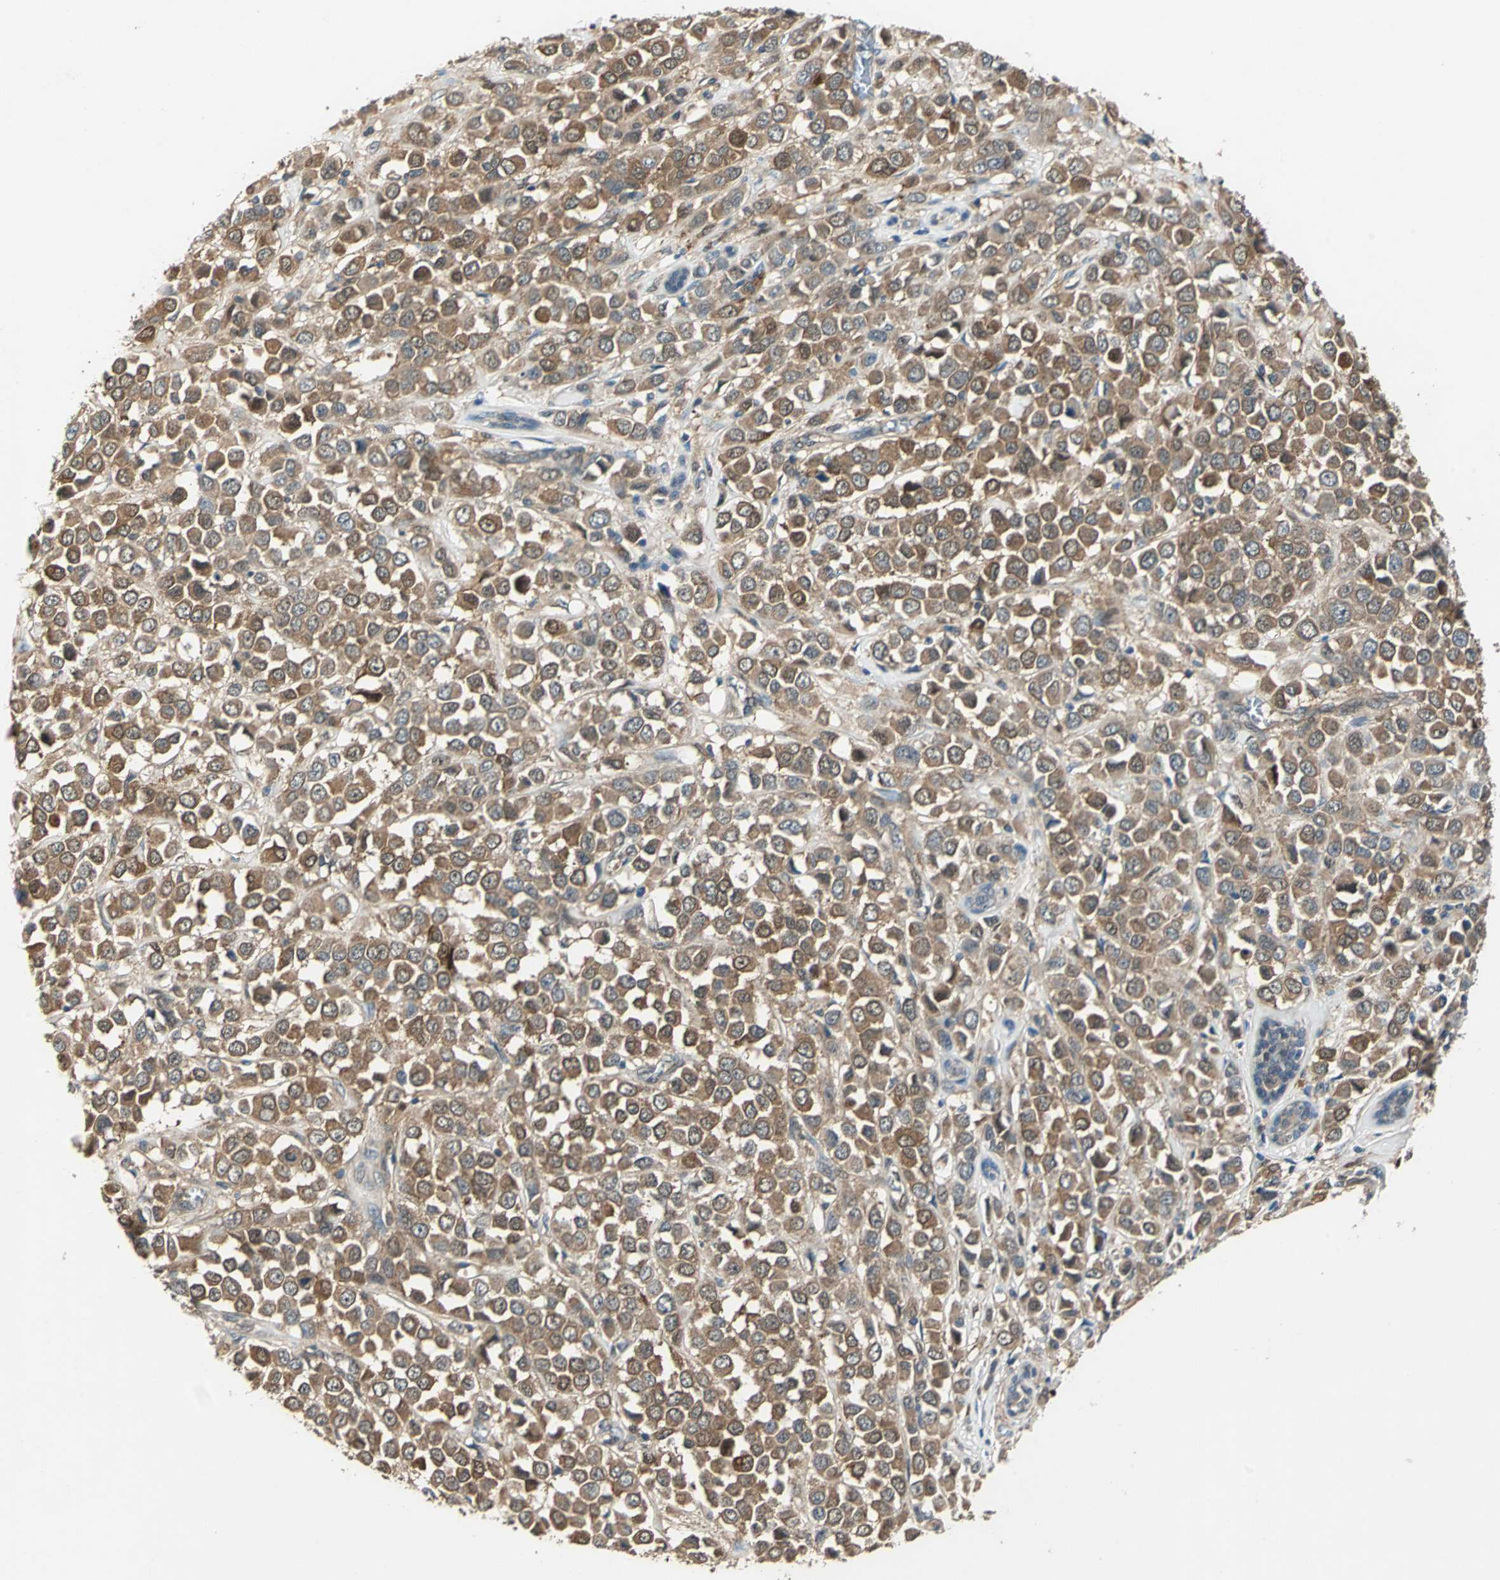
{"staining": {"intensity": "moderate", "quantity": ">75%", "location": "cytoplasmic/membranous"}, "tissue": "breast cancer", "cell_type": "Tumor cells", "image_type": "cancer", "snomed": [{"axis": "morphology", "description": "Duct carcinoma"}, {"axis": "topography", "description": "Breast"}], "caption": "The immunohistochemical stain shows moderate cytoplasmic/membranous expression in tumor cells of breast cancer tissue.", "gene": "RRM2B", "patient": {"sex": "female", "age": 61}}